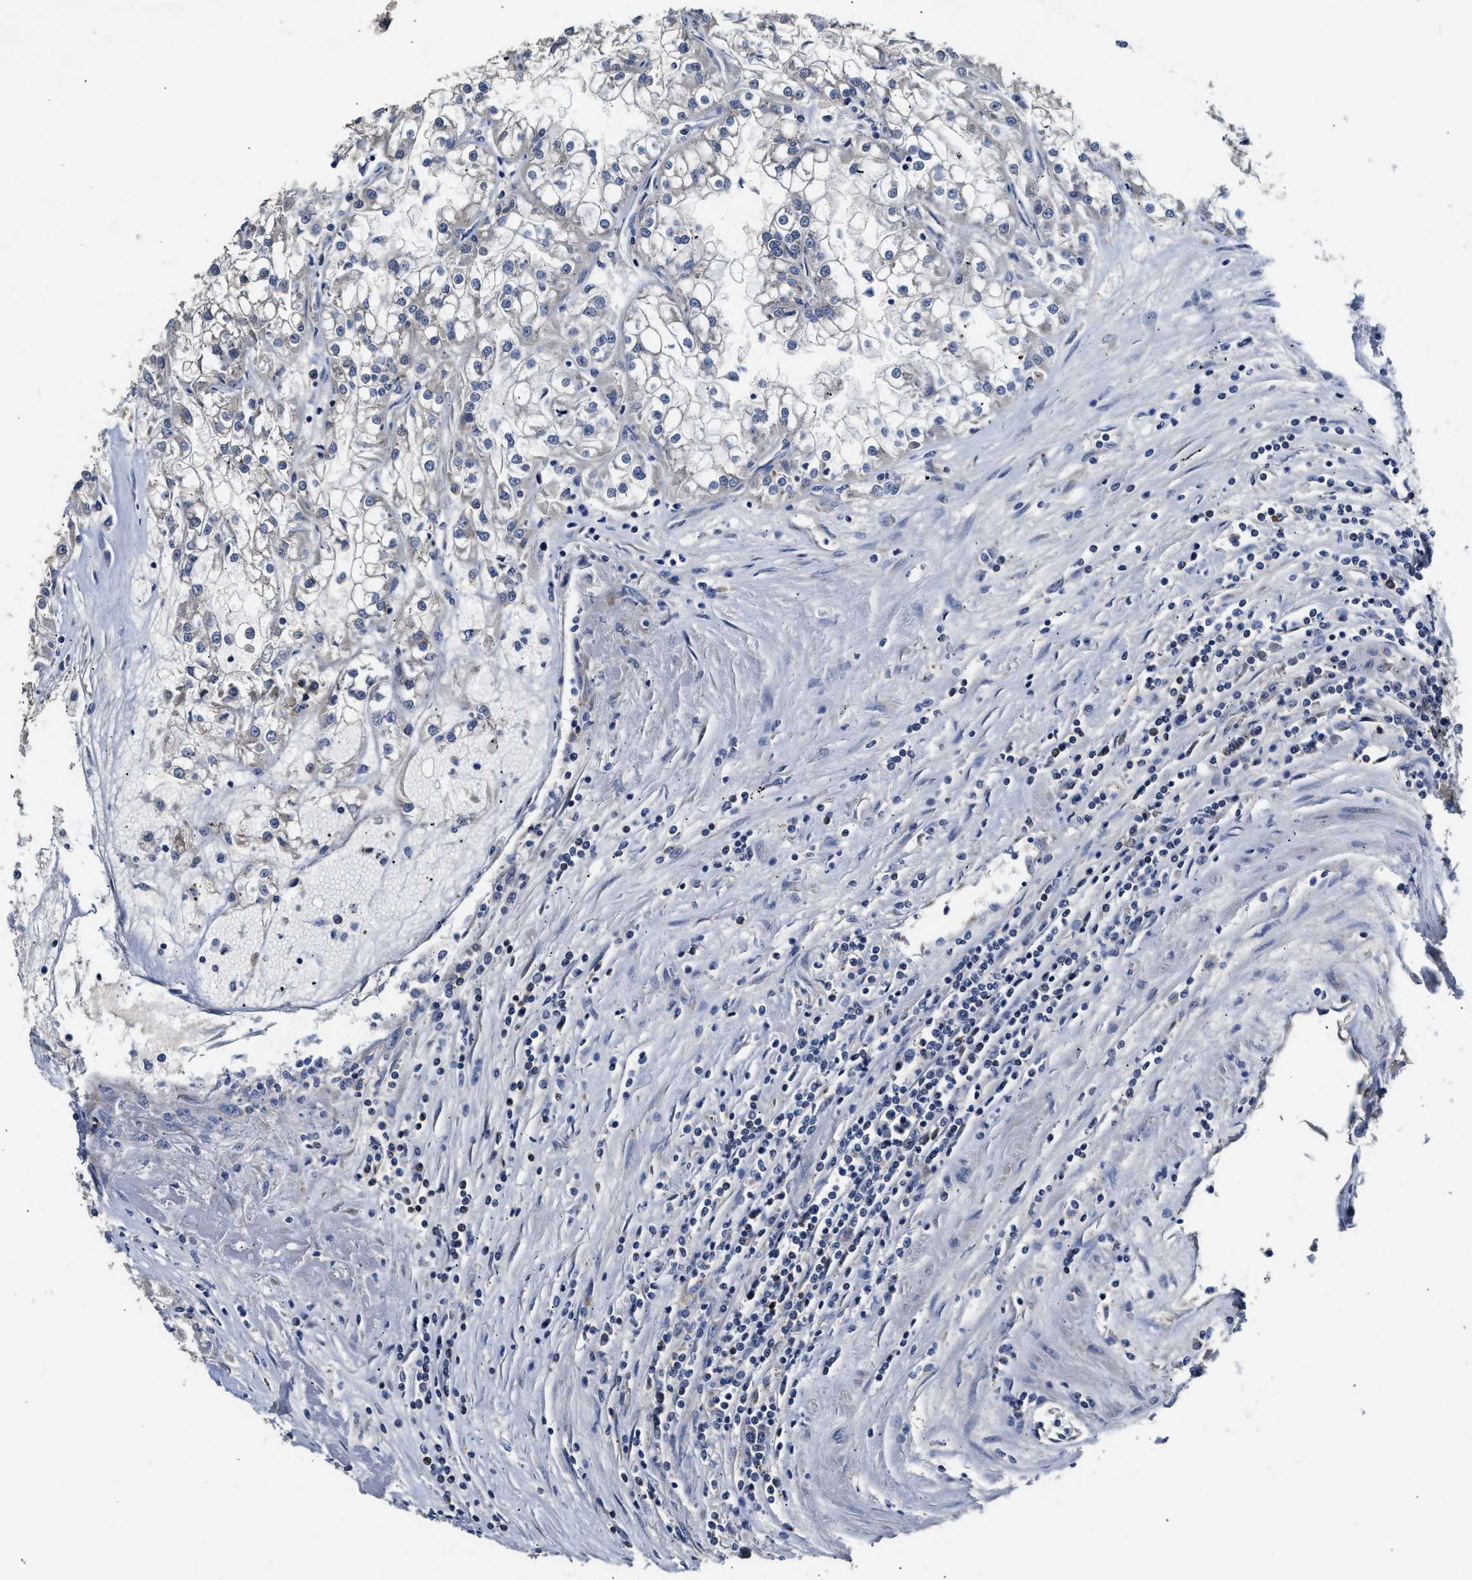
{"staining": {"intensity": "moderate", "quantity": "<25%", "location": "cytoplasmic/membranous"}, "tissue": "renal cancer", "cell_type": "Tumor cells", "image_type": "cancer", "snomed": [{"axis": "morphology", "description": "Adenocarcinoma, NOS"}, {"axis": "topography", "description": "Kidney"}], "caption": "Immunohistochemical staining of human renal adenocarcinoma displays moderate cytoplasmic/membranous protein positivity in about <25% of tumor cells.", "gene": "TEX2", "patient": {"sex": "female", "age": 52}}